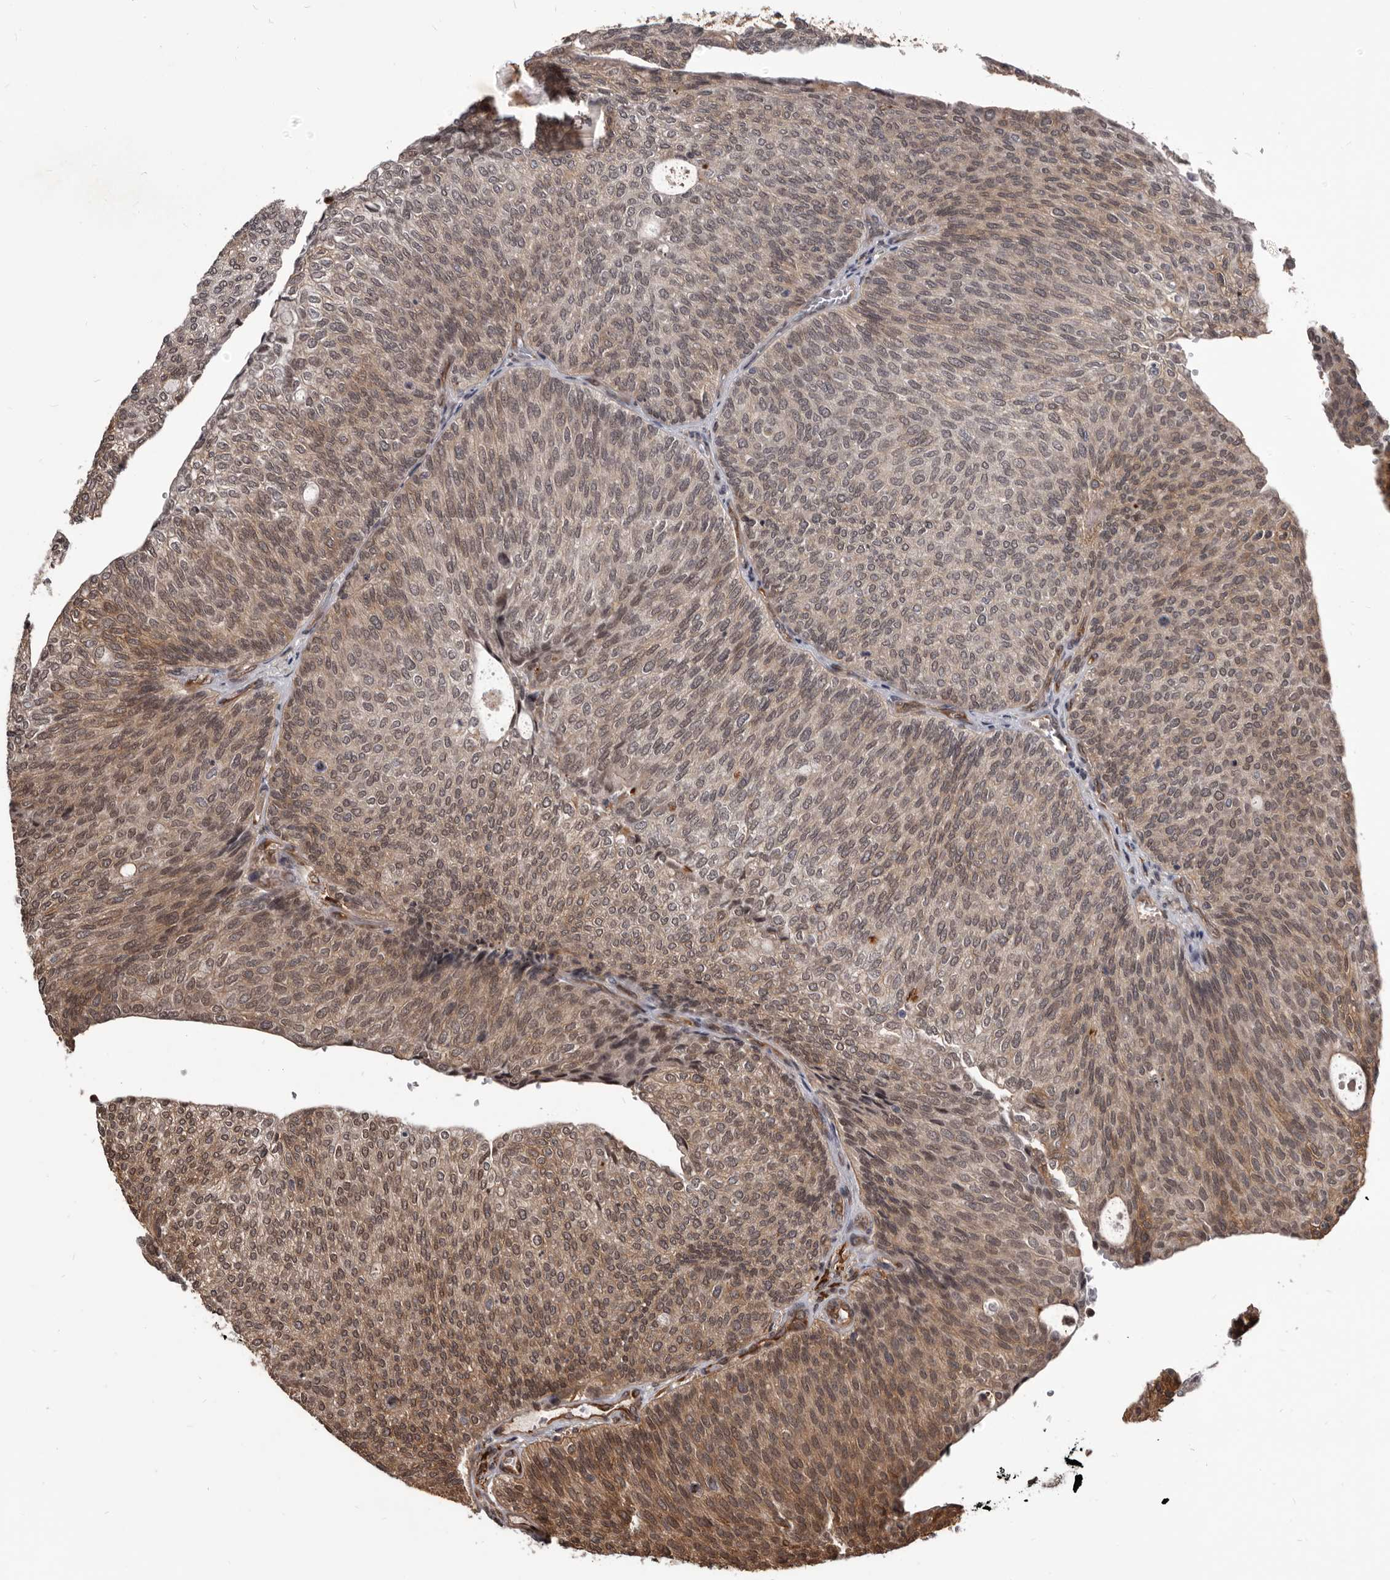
{"staining": {"intensity": "weak", "quantity": ">75%", "location": "cytoplasmic/membranous"}, "tissue": "urothelial cancer", "cell_type": "Tumor cells", "image_type": "cancer", "snomed": [{"axis": "morphology", "description": "Urothelial carcinoma, Low grade"}, {"axis": "topography", "description": "Urinary bladder"}], "caption": "Urothelial carcinoma (low-grade) tissue exhibits weak cytoplasmic/membranous staining in about >75% of tumor cells, visualized by immunohistochemistry.", "gene": "ADAMTS20", "patient": {"sex": "female", "age": 79}}